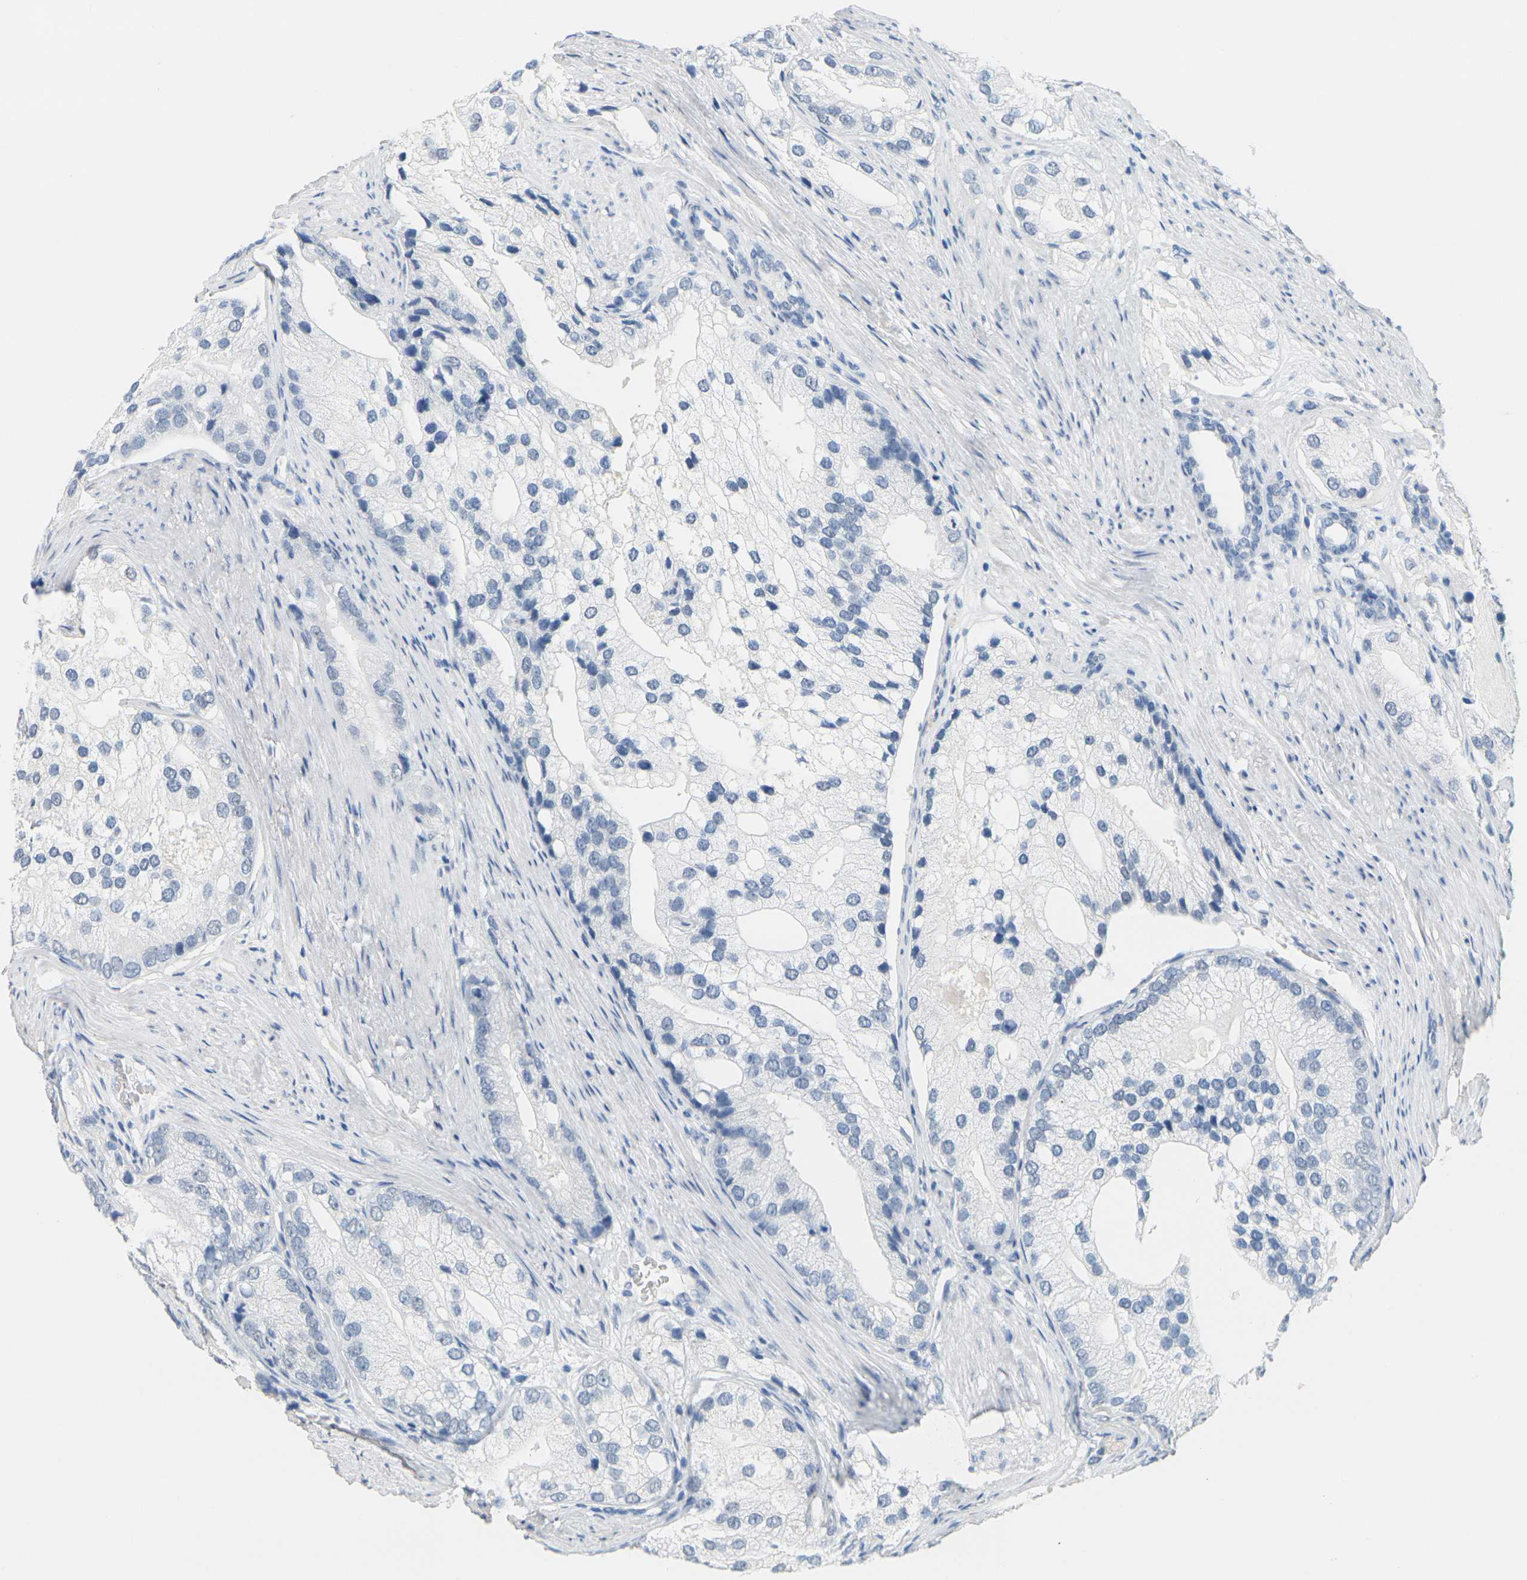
{"staining": {"intensity": "negative", "quantity": "none", "location": "none"}, "tissue": "prostate cancer", "cell_type": "Tumor cells", "image_type": "cancer", "snomed": [{"axis": "morphology", "description": "Adenocarcinoma, Low grade"}, {"axis": "topography", "description": "Prostate"}], "caption": "Tumor cells are negative for brown protein staining in prostate adenocarcinoma (low-grade).", "gene": "CTAG1A", "patient": {"sex": "male", "age": 69}}